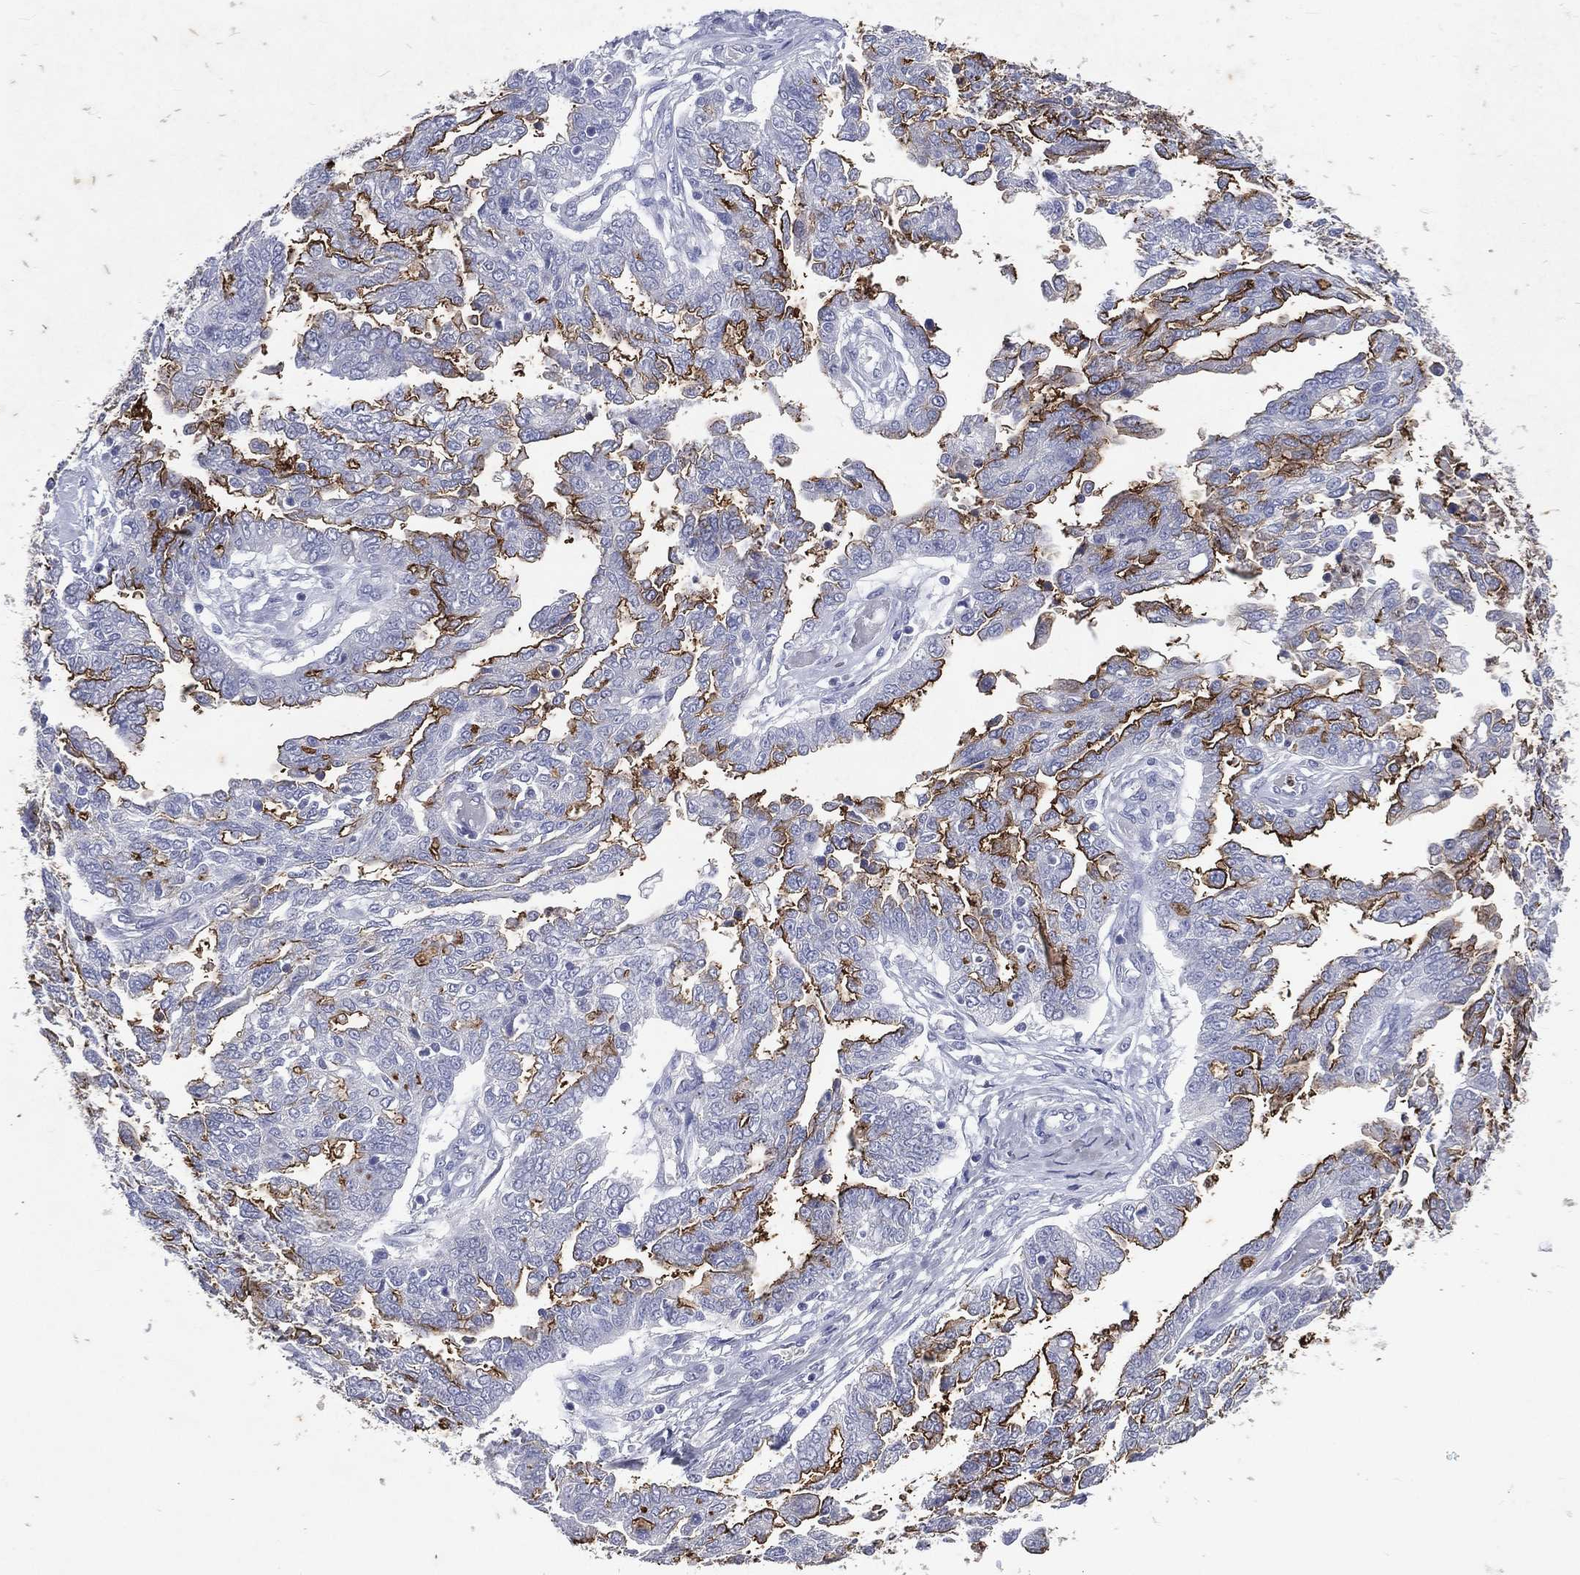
{"staining": {"intensity": "strong", "quantity": "25%-75%", "location": "cytoplasmic/membranous"}, "tissue": "ovarian cancer", "cell_type": "Tumor cells", "image_type": "cancer", "snomed": [{"axis": "morphology", "description": "Cystadenocarcinoma, serous, NOS"}, {"axis": "topography", "description": "Ovary"}], "caption": "A photomicrograph showing strong cytoplasmic/membranous staining in about 25%-75% of tumor cells in ovarian serous cystadenocarcinoma, as visualized by brown immunohistochemical staining.", "gene": "SLC34A2", "patient": {"sex": "female", "age": 67}}